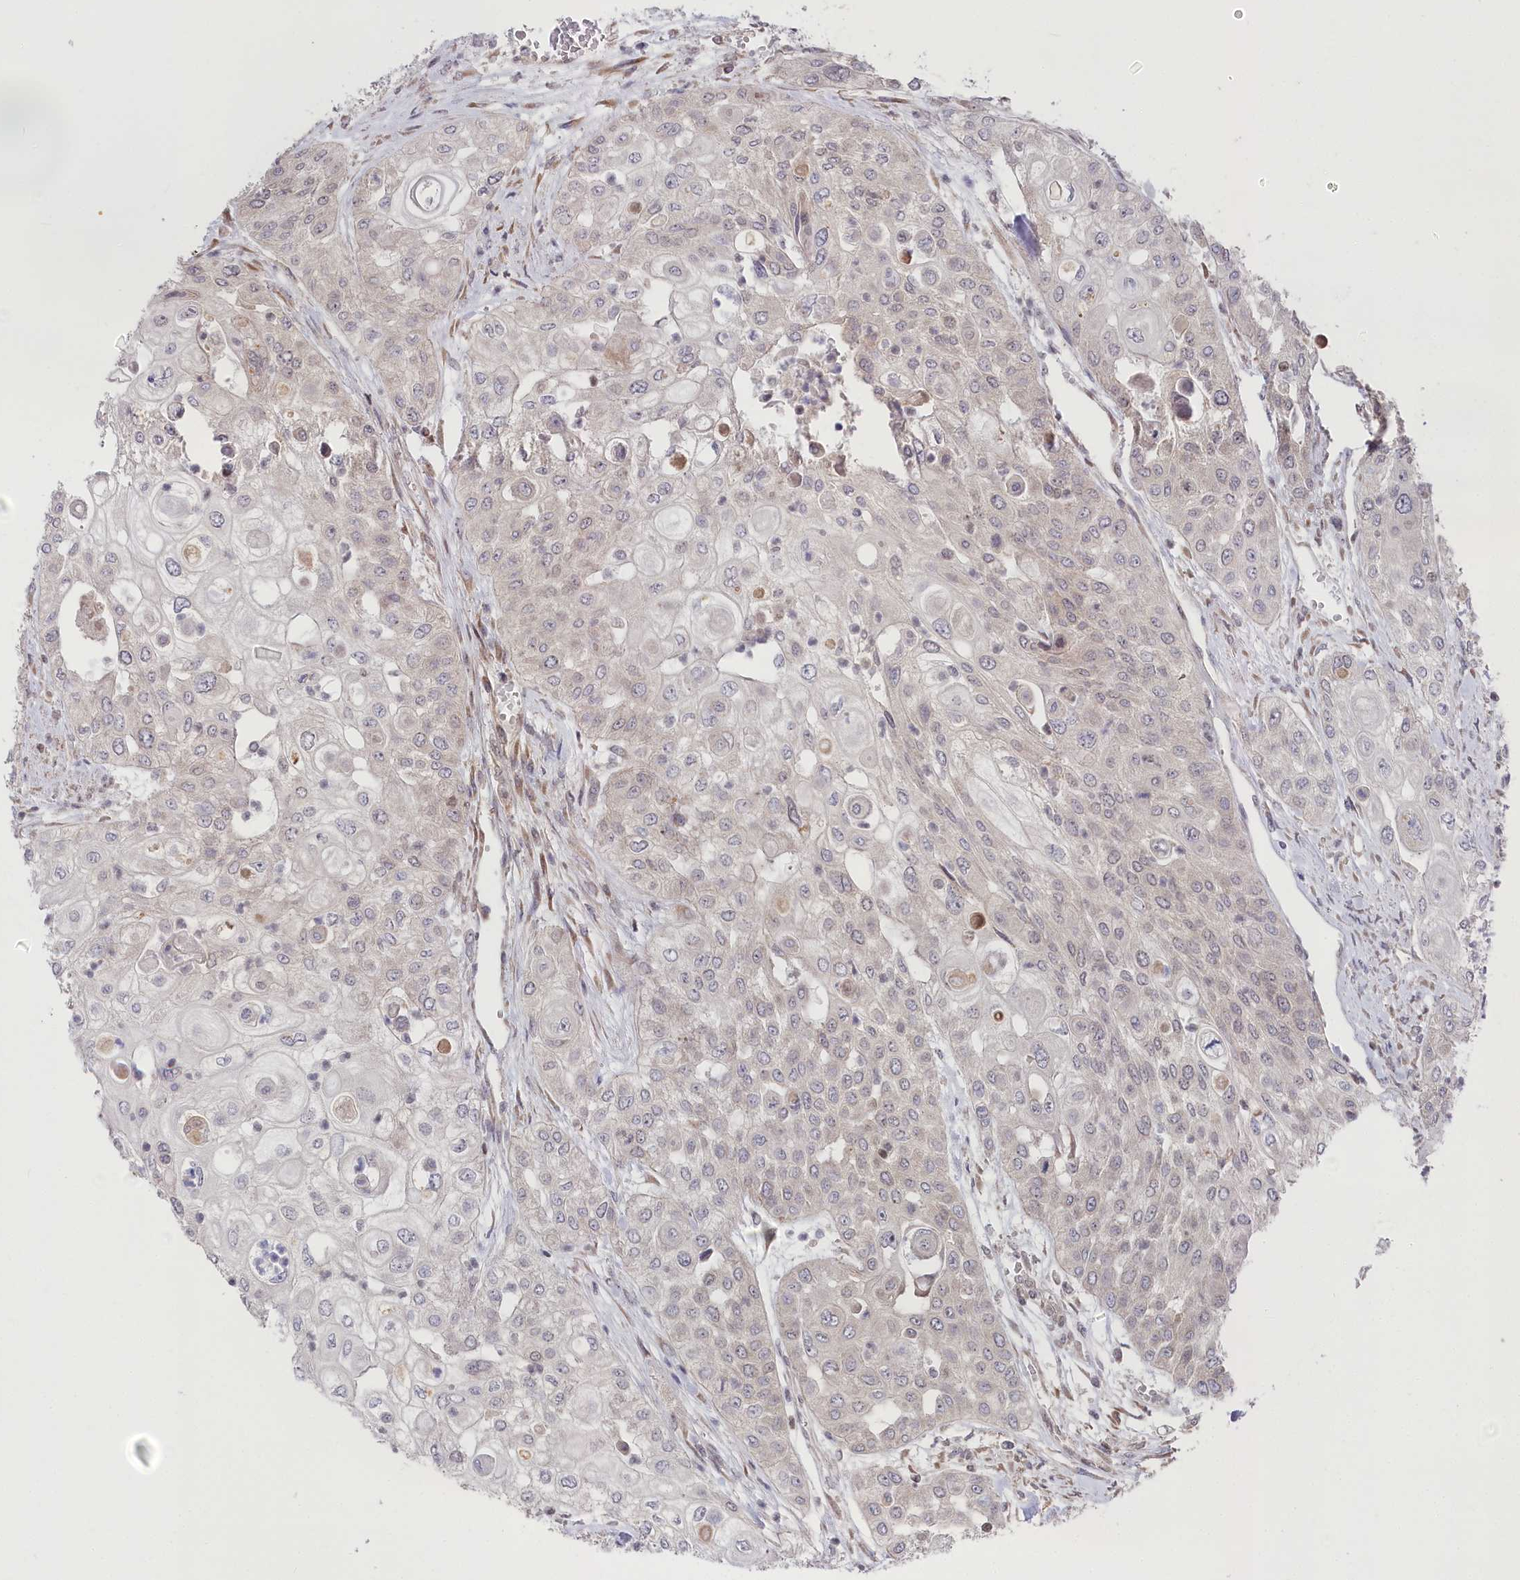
{"staining": {"intensity": "negative", "quantity": "none", "location": "none"}, "tissue": "urothelial cancer", "cell_type": "Tumor cells", "image_type": "cancer", "snomed": [{"axis": "morphology", "description": "Urothelial carcinoma, High grade"}, {"axis": "topography", "description": "Urinary bladder"}], "caption": "Tumor cells are negative for protein expression in human urothelial cancer. (DAB IHC with hematoxylin counter stain).", "gene": "CGGBP1", "patient": {"sex": "female", "age": 79}}